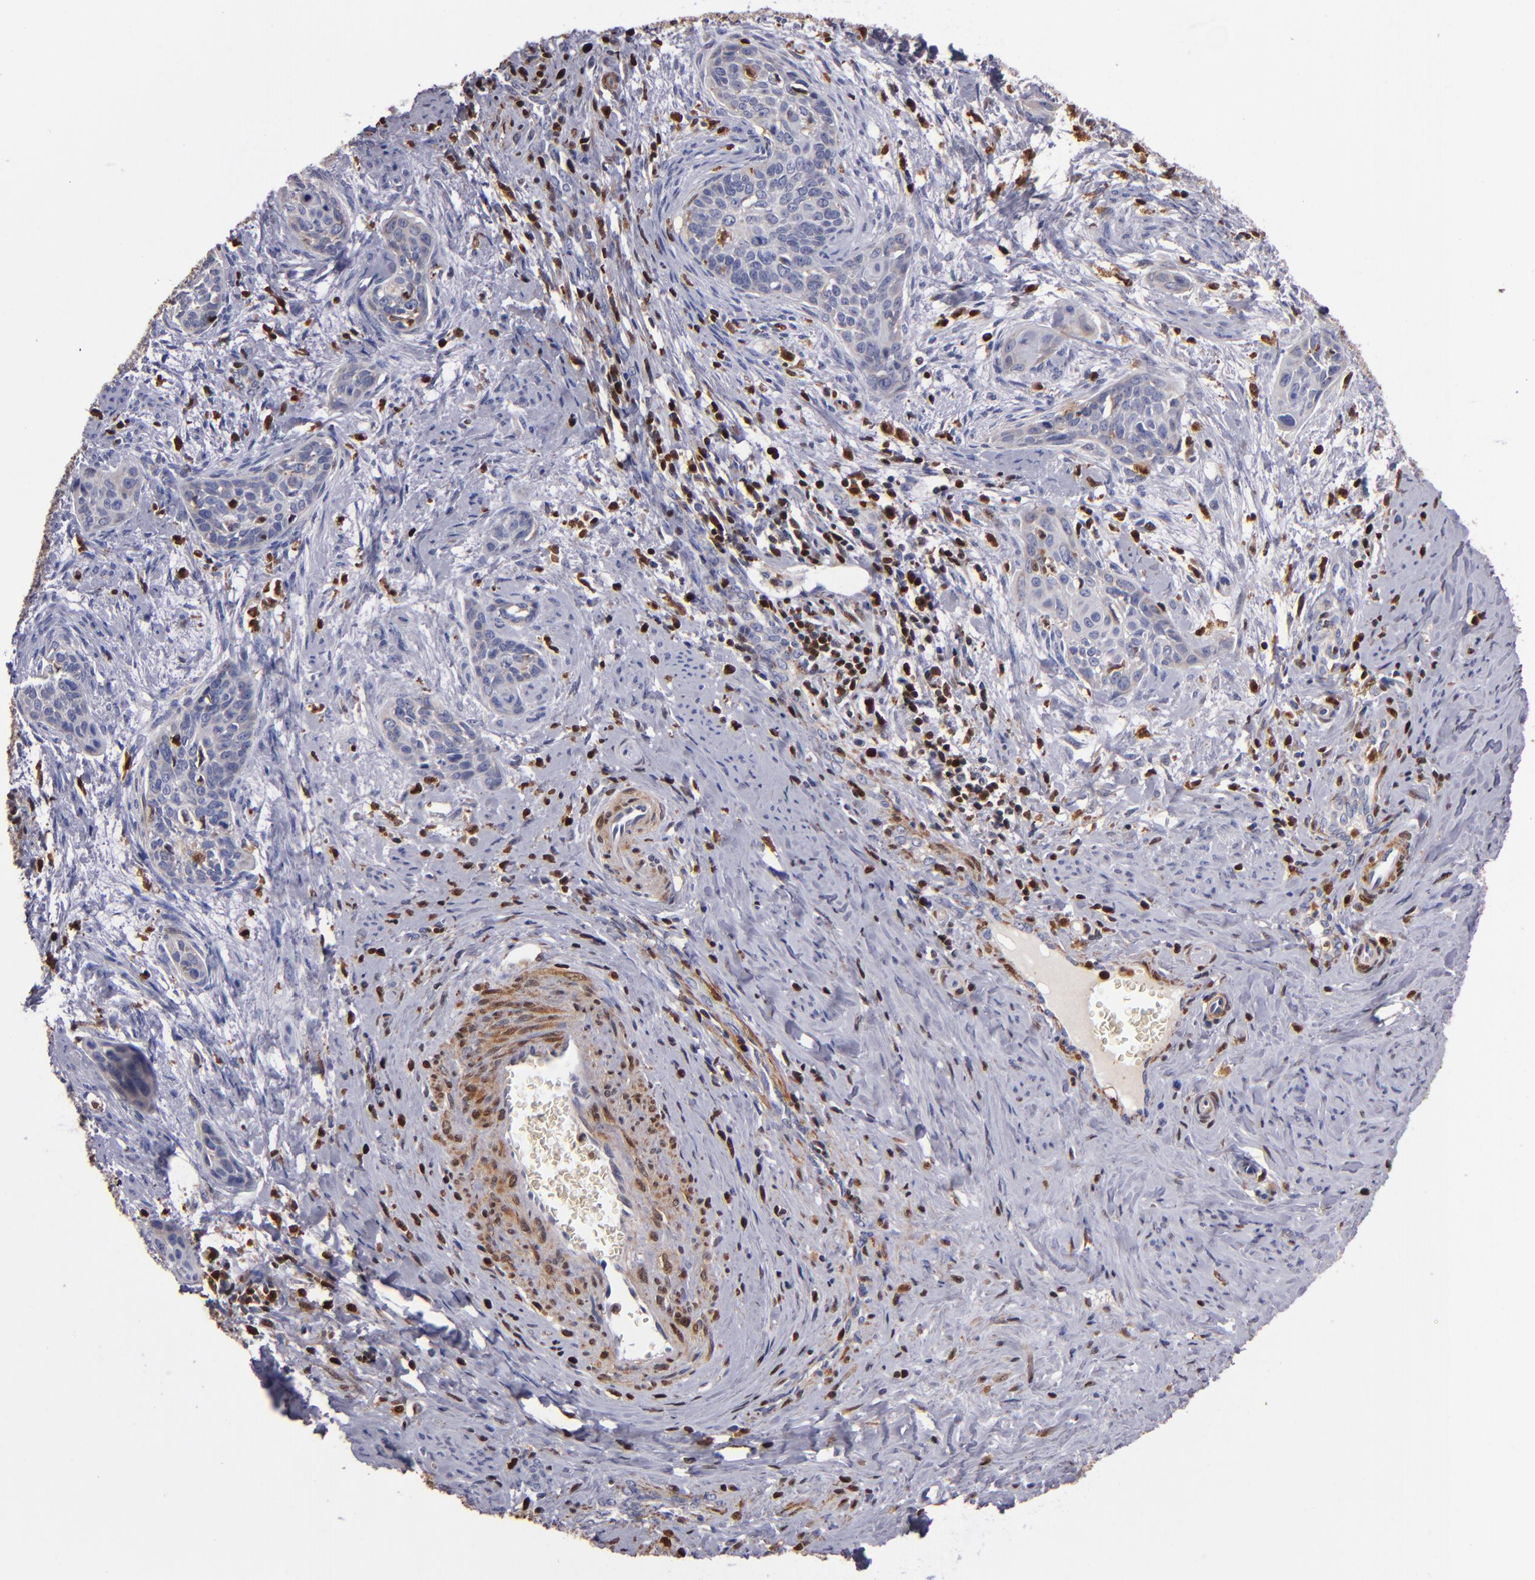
{"staining": {"intensity": "weak", "quantity": "<25%", "location": "cytoplasmic/membranous"}, "tissue": "cervical cancer", "cell_type": "Tumor cells", "image_type": "cancer", "snomed": [{"axis": "morphology", "description": "Squamous cell carcinoma, NOS"}, {"axis": "topography", "description": "Cervix"}], "caption": "Human cervical cancer (squamous cell carcinoma) stained for a protein using immunohistochemistry exhibits no staining in tumor cells.", "gene": "S100A4", "patient": {"sex": "female", "age": 33}}